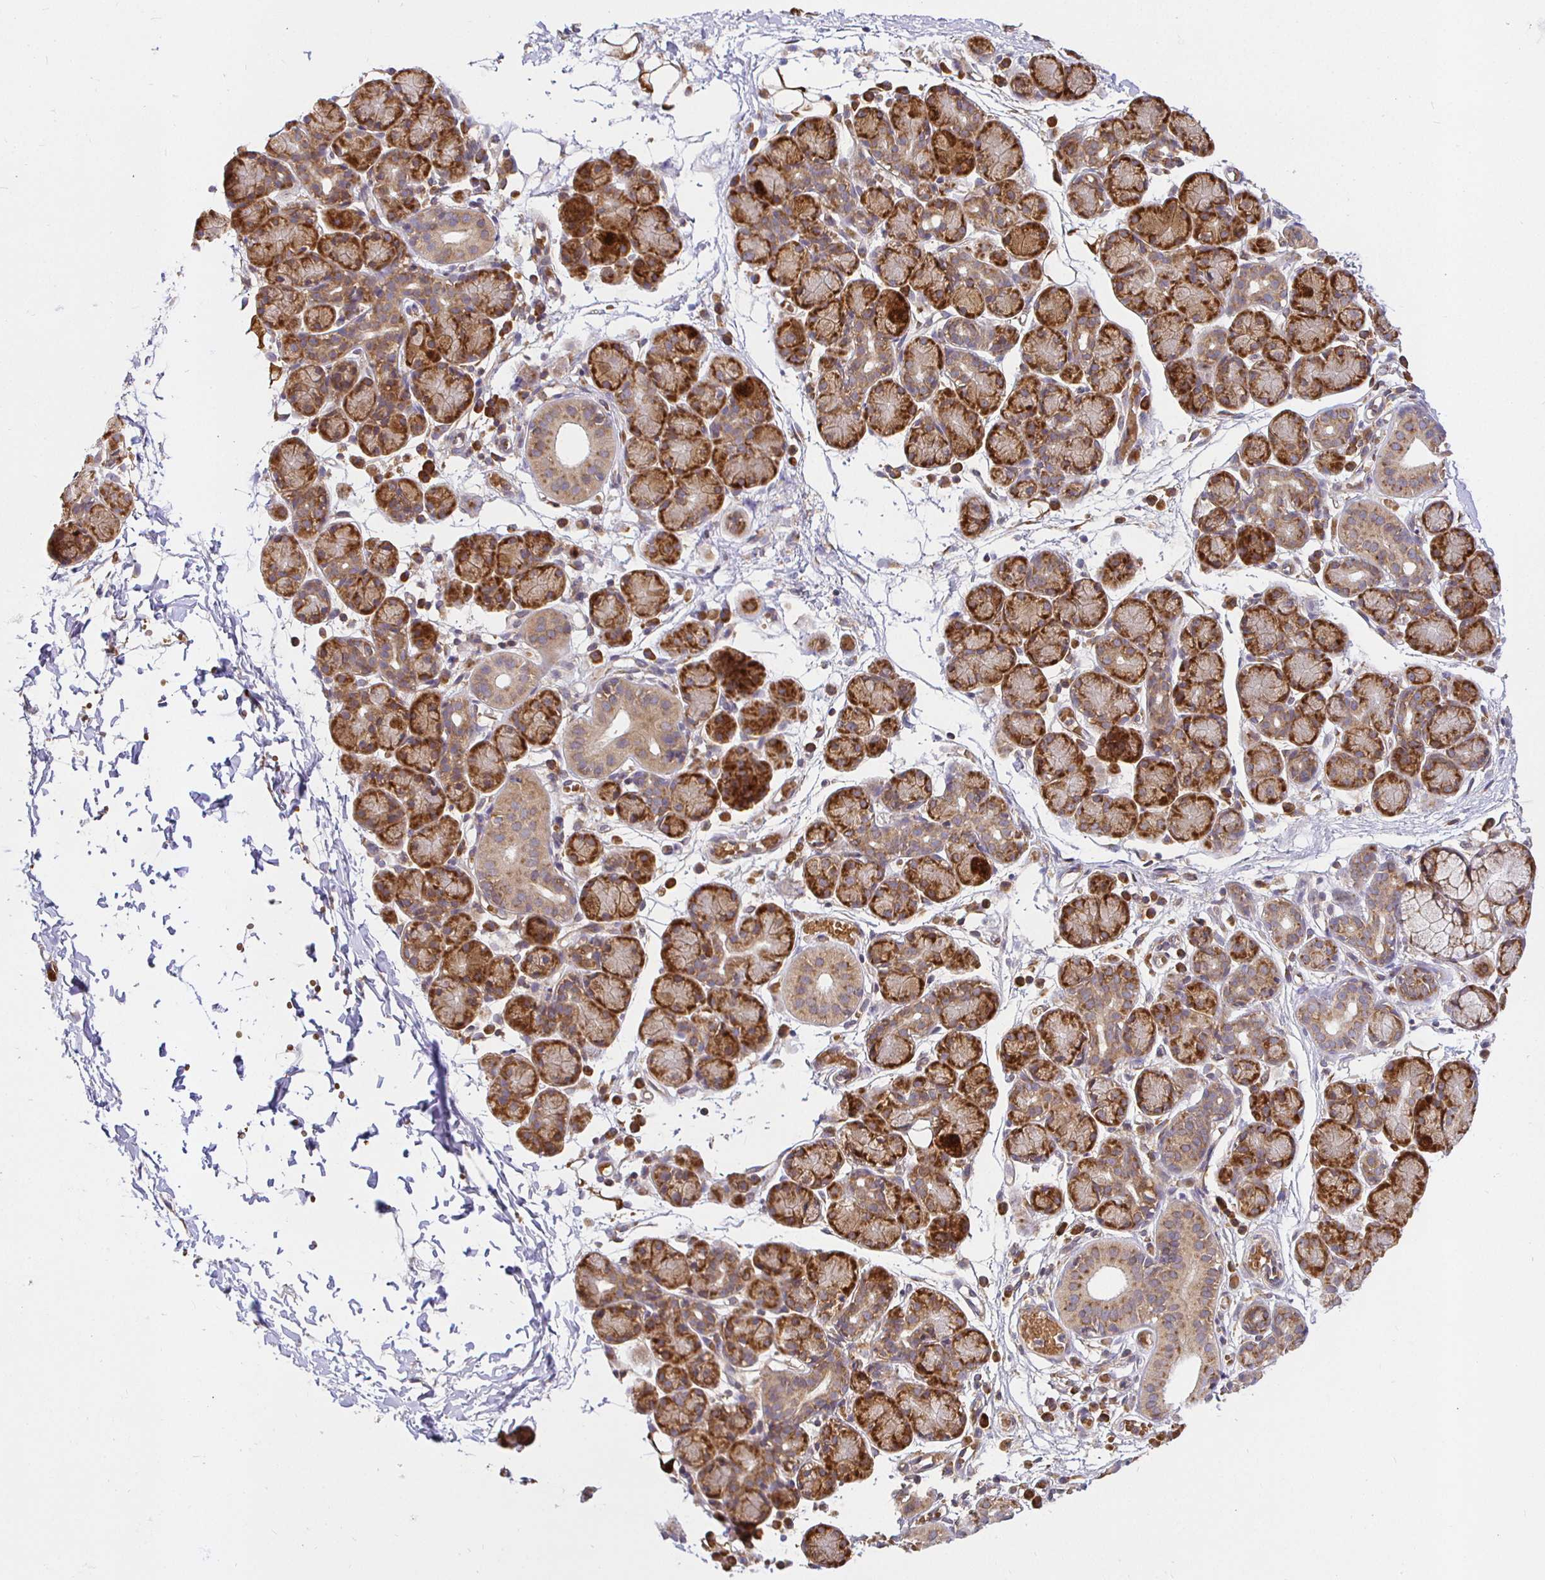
{"staining": {"intensity": "strong", "quantity": ">75%", "location": "cytoplasmic/membranous"}, "tissue": "salivary gland", "cell_type": "Glandular cells", "image_type": "normal", "snomed": [{"axis": "morphology", "description": "Normal tissue, NOS"}, {"axis": "morphology", "description": "Inflammation, NOS"}, {"axis": "topography", "description": "Lymph node"}, {"axis": "topography", "description": "Salivary gland"}], "caption": "Immunohistochemical staining of normal salivary gland exhibits >75% levels of strong cytoplasmic/membranous protein expression in about >75% of glandular cells.", "gene": "IRAK1", "patient": {"sex": "male", "age": 3}}